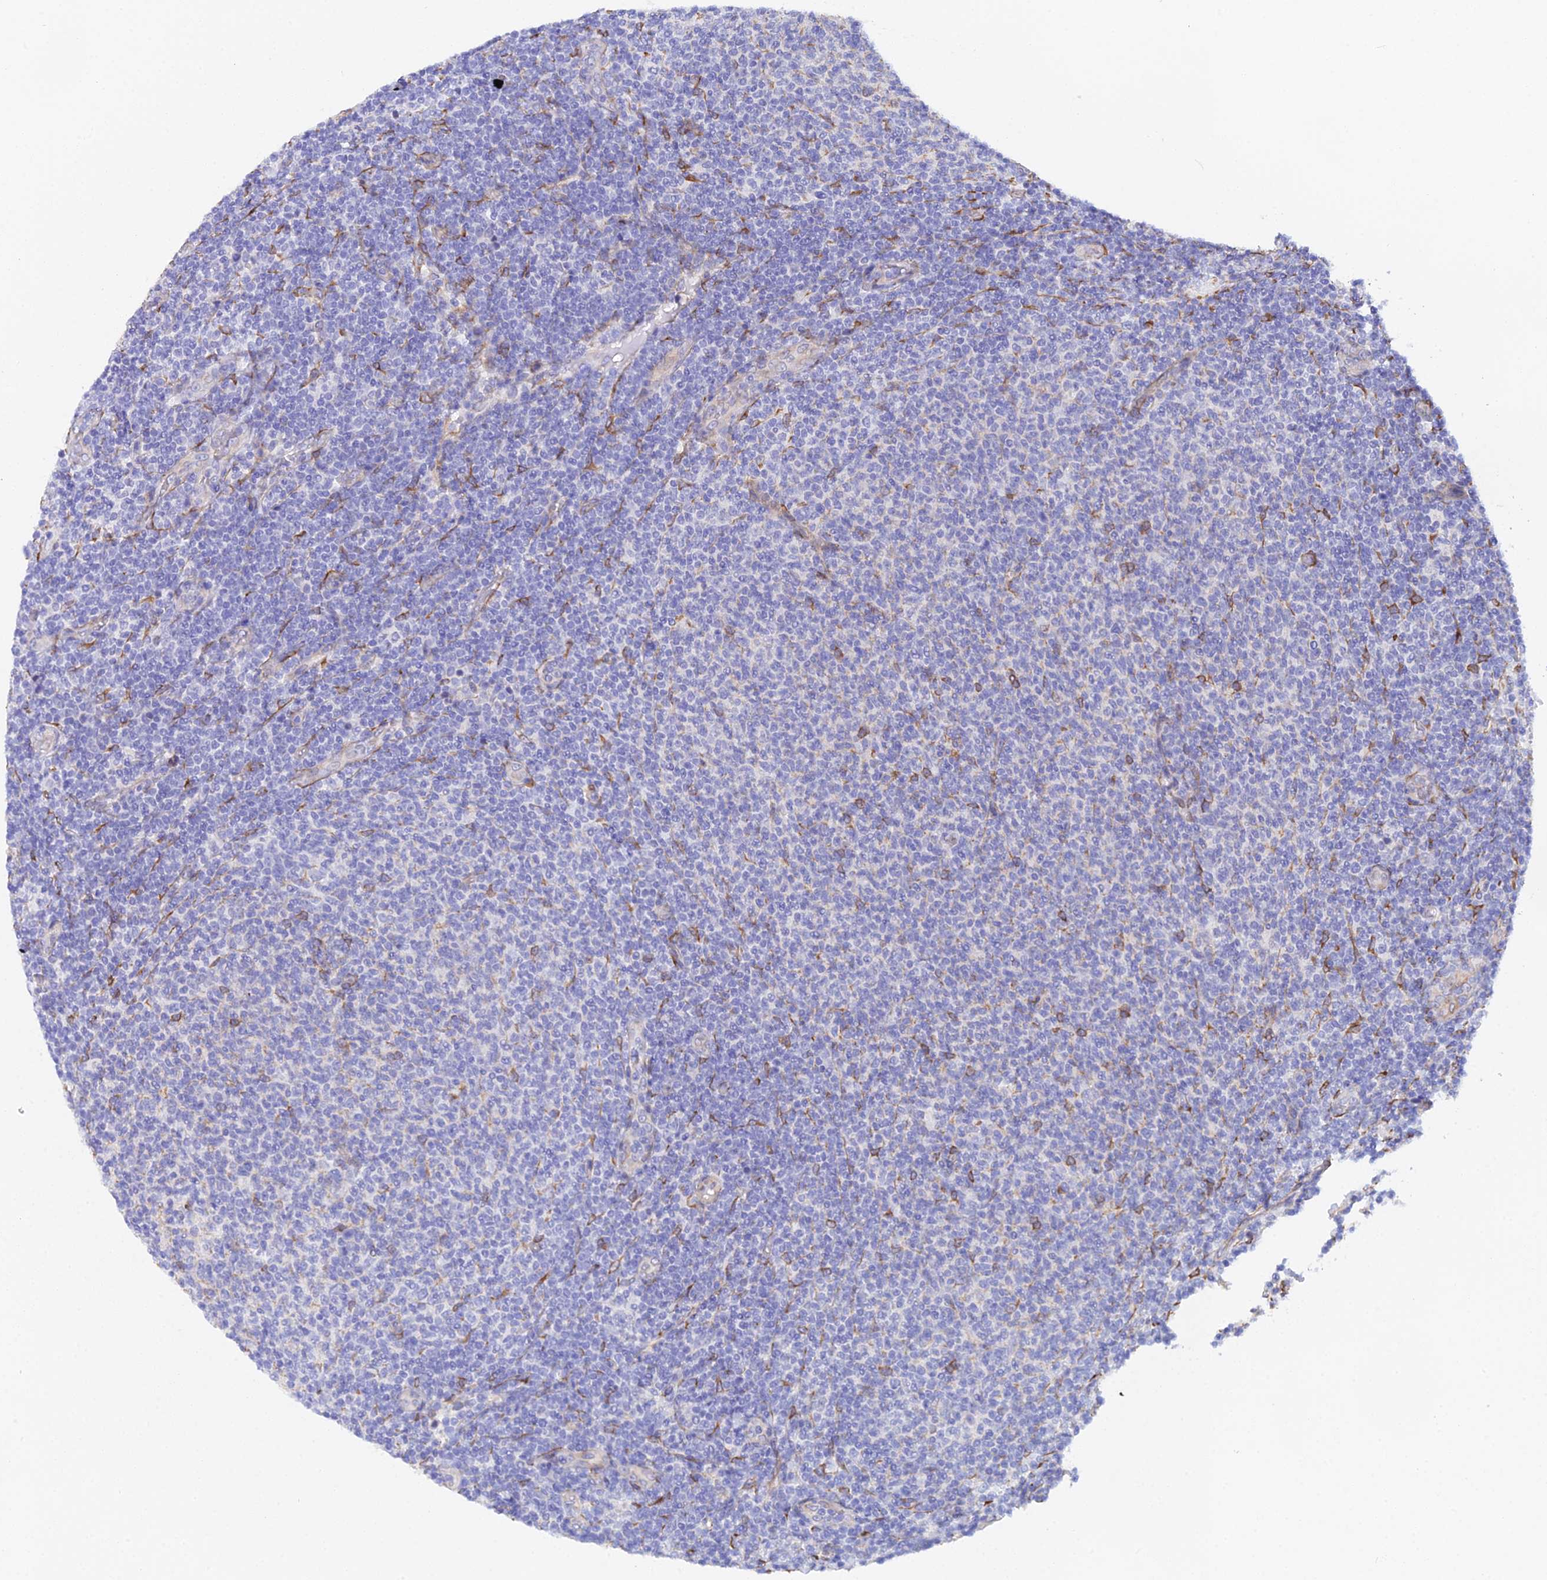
{"staining": {"intensity": "negative", "quantity": "none", "location": "none"}, "tissue": "lymphoma", "cell_type": "Tumor cells", "image_type": "cancer", "snomed": [{"axis": "morphology", "description": "Malignant lymphoma, non-Hodgkin's type, Low grade"}, {"axis": "topography", "description": "Lymph node"}], "caption": "Tumor cells show no significant positivity in low-grade malignant lymphoma, non-Hodgkin's type. (Stains: DAB (3,3'-diaminobenzidine) IHC with hematoxylin counter stain, Microscopy: brightfield microscopy at high magnification).", "gene": "MXRA7", "patient": {"sex": "male", "age": 66}}